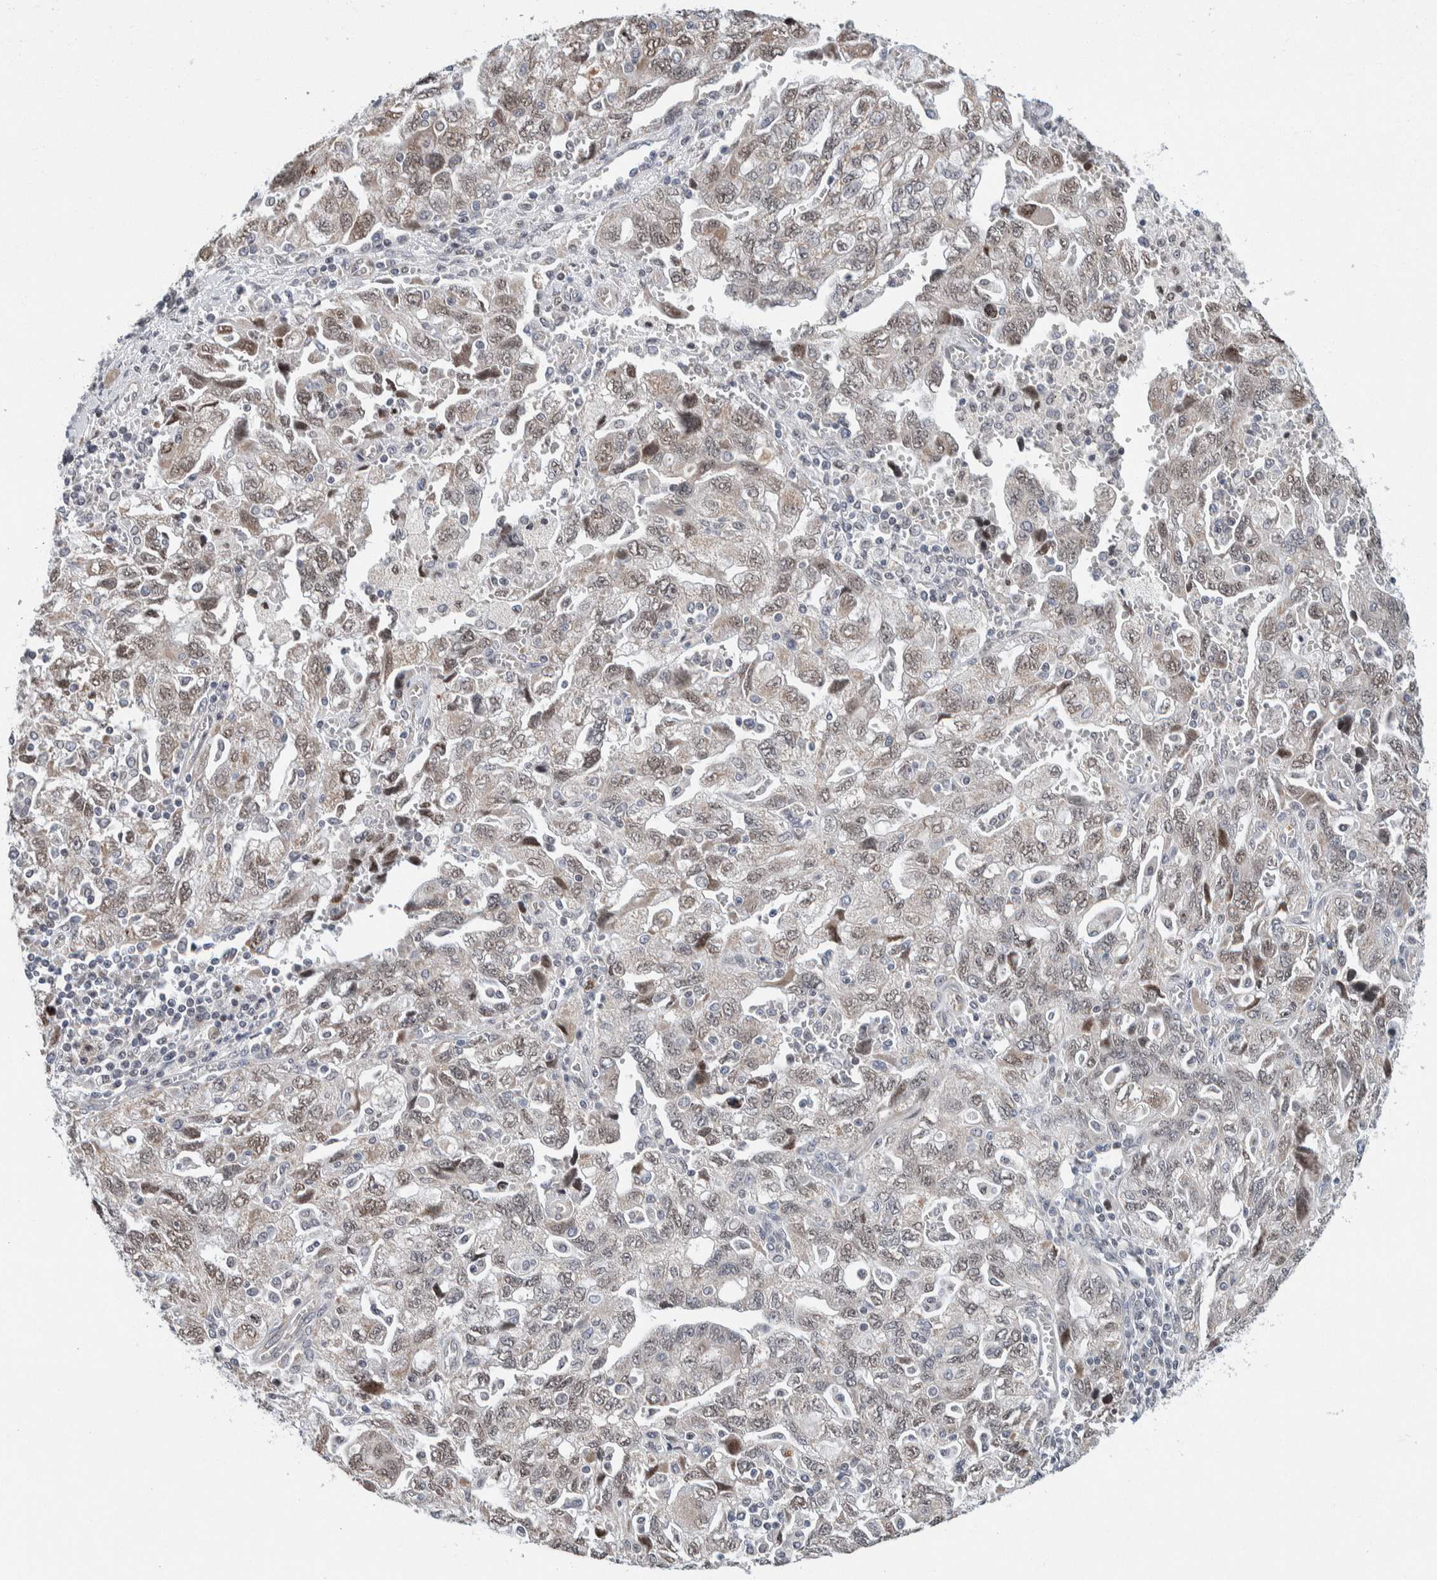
{"staining": {"intensity": "weak", "quantity": "<25%", "location": "cytoplasmic/membranous,nuclear"}, "tissue": "ovarian cancer", "cell_type": "Tumor cells", "image_type": "cancer", "snomed": [{"axis": "morphology", "description": "Carcinoma, NOS"}, {"axis": "morphology", "description": "Cystadenocarcinoma, serous, NOS"}, {"axis": "topography", "description": "Ovary"}], "caption": "Micrograph shows no protein staining in tumor cells of ovarian cancer tissue.", "gene": "NEUROD1", "patient": {"sex": "female", "age": 69}}